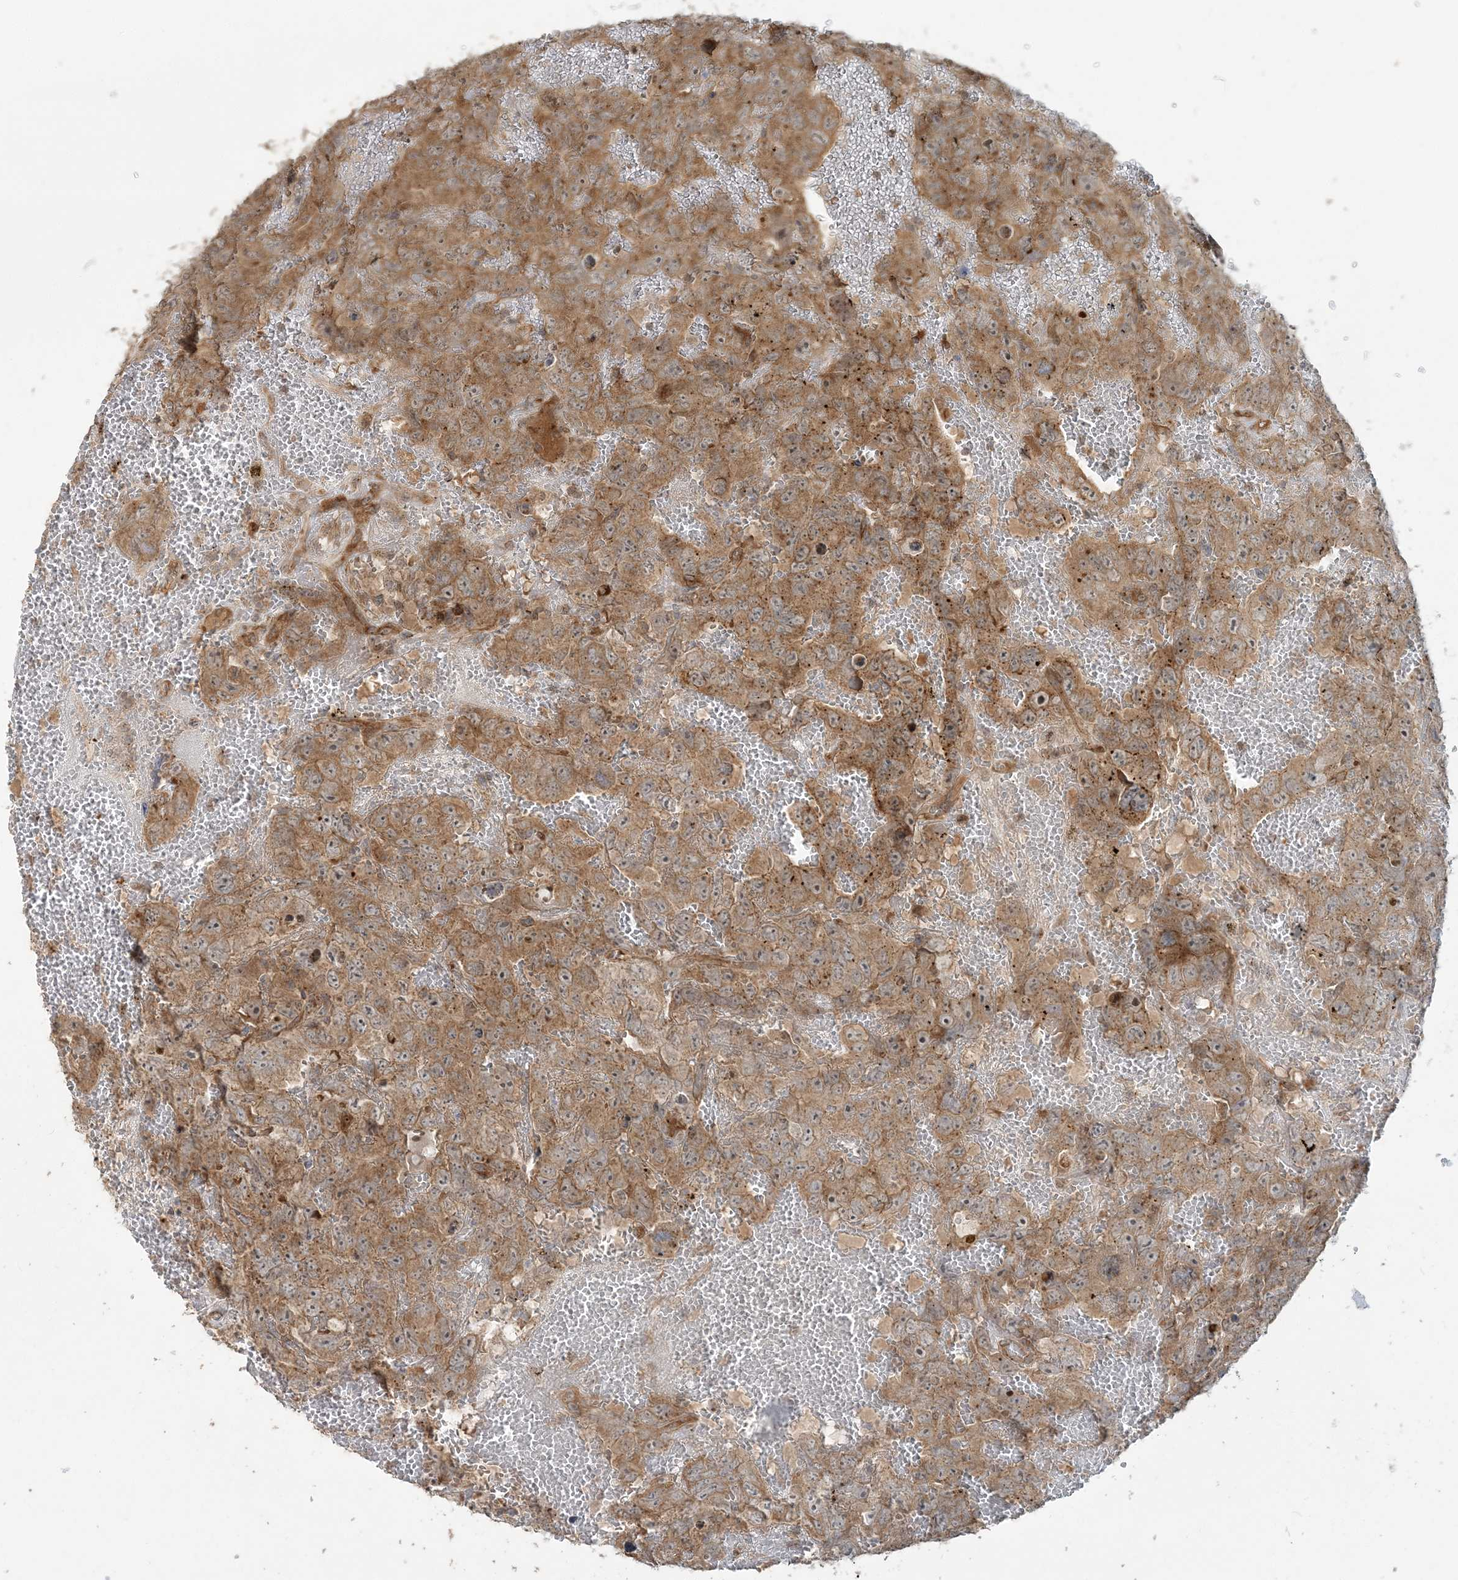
{"staining": {"intensity": "moderate", "quantity": ">75%", "location": "cytoplasmic/membranous"}, "tissue": "testis cancer", "cell_type": "Tumor cells", "image_type": "cancer", "snomed": [{"axis": "morphology", "description": "Carcinoma, Embryonal, NOS"}, {"axis": "topography", "description": "Testis"}], "caption": "Embryonal carcinoma (testis) stained for a protein demonstrates moderate cytoplasmic/membranous positivity in tumor cells.", "gene": "STIM2", "patient": {"sex": "male", "age": 45}}